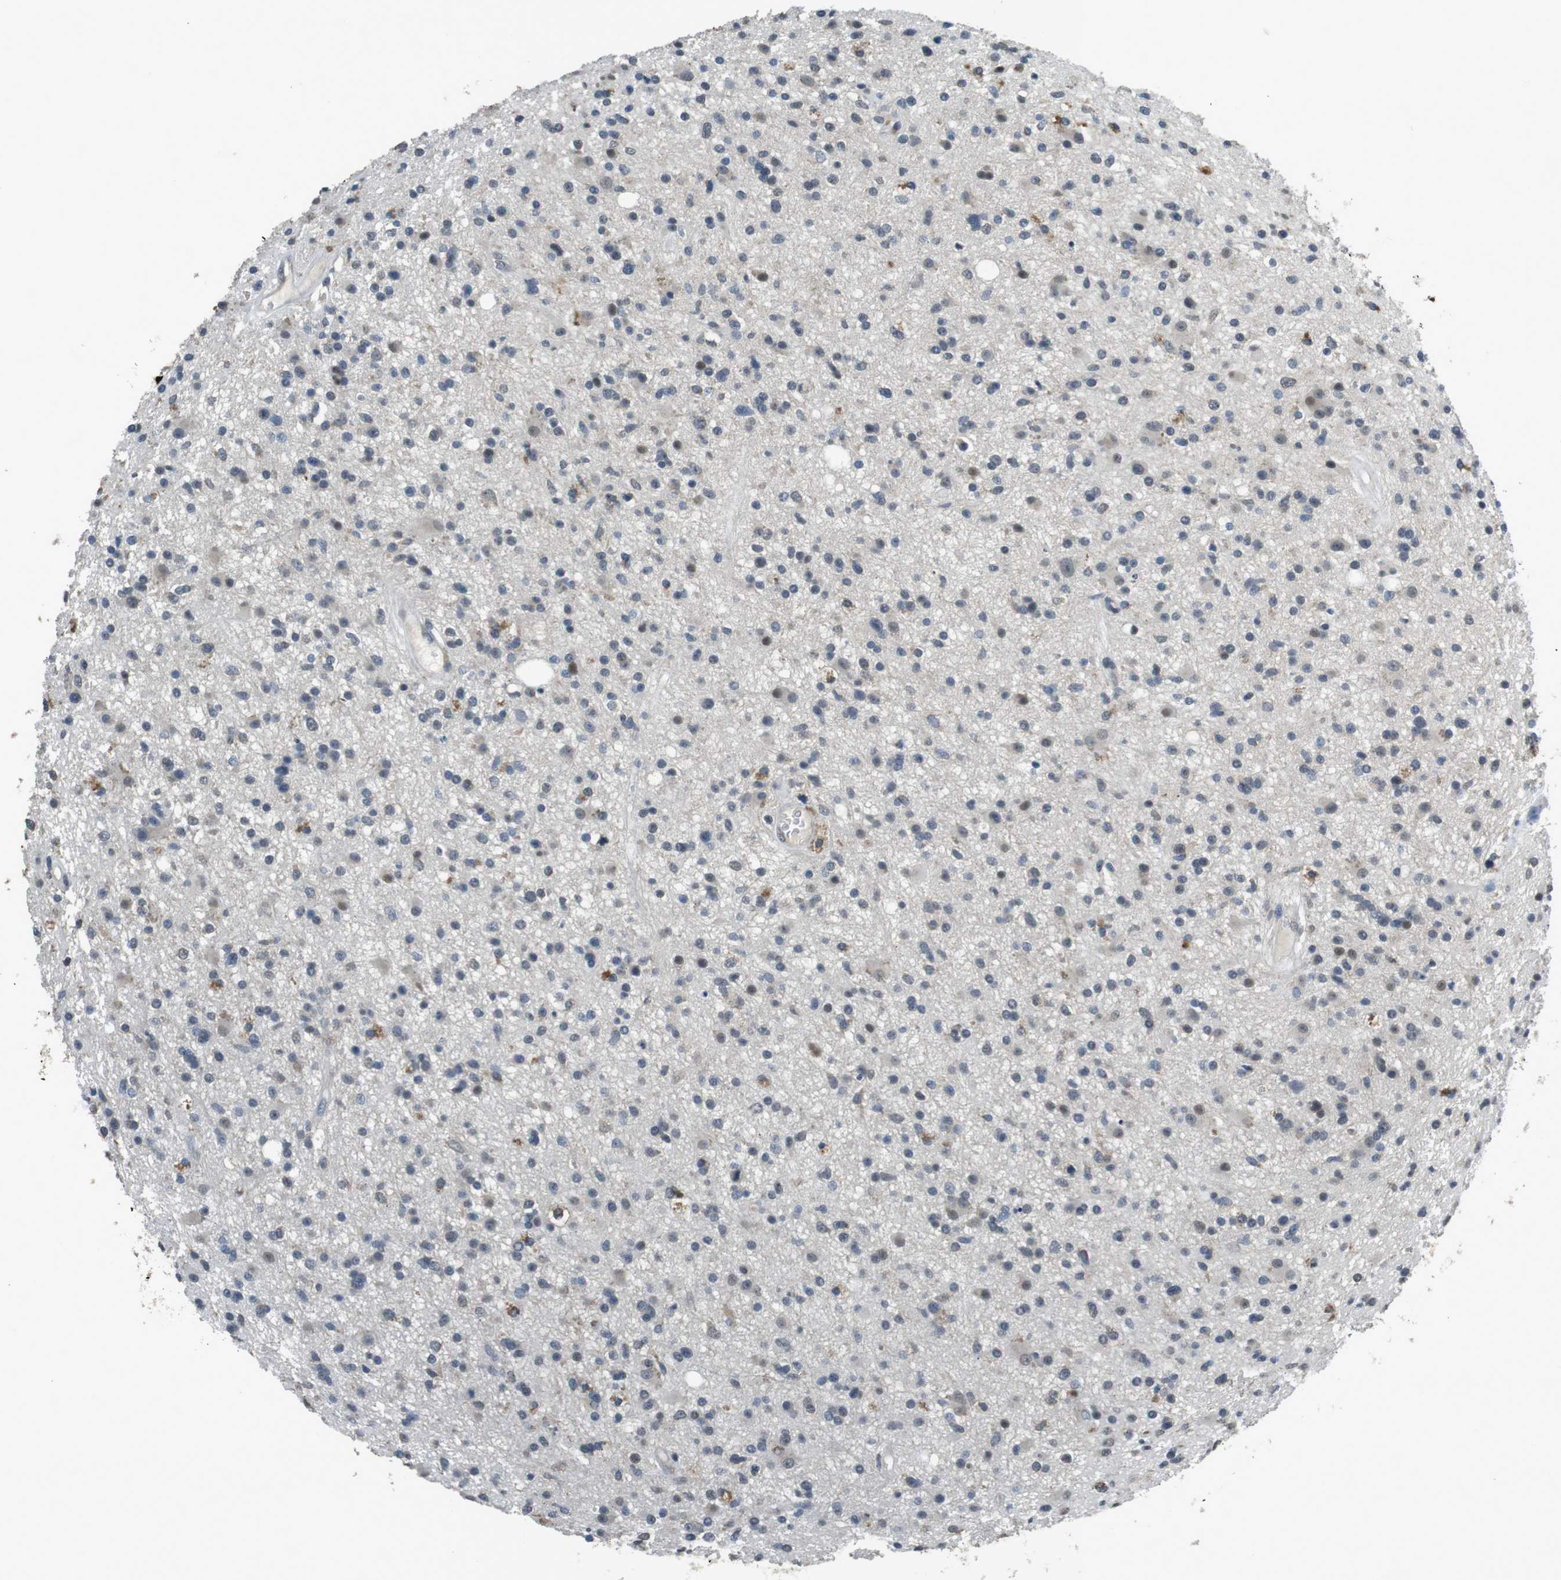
{"staining": {"intensity": "negative", "quantity": "none", "location": "none"}, "tissue": "glioma", "cell_type": "Tumor cells", "image_type": "cancer", "snomed": [{"axis": "morphology", "description": "Glioma, malignant, High grade"}, {"axis": "topography", "description": "Brain"}], "caption": "Malignant glioma (high-grade) was stained to show a protein in brown. There is no significant positivity in tumor cells. The staining was performed using DAB (3,3'-diaminobenzidine) to visualize the protein expression in brown, while the nuclei were stained in blue with hematoxylin (Magnification: 20x).", "gene": "CLDN7", "patient": {"sex": "male", "age": 33}}